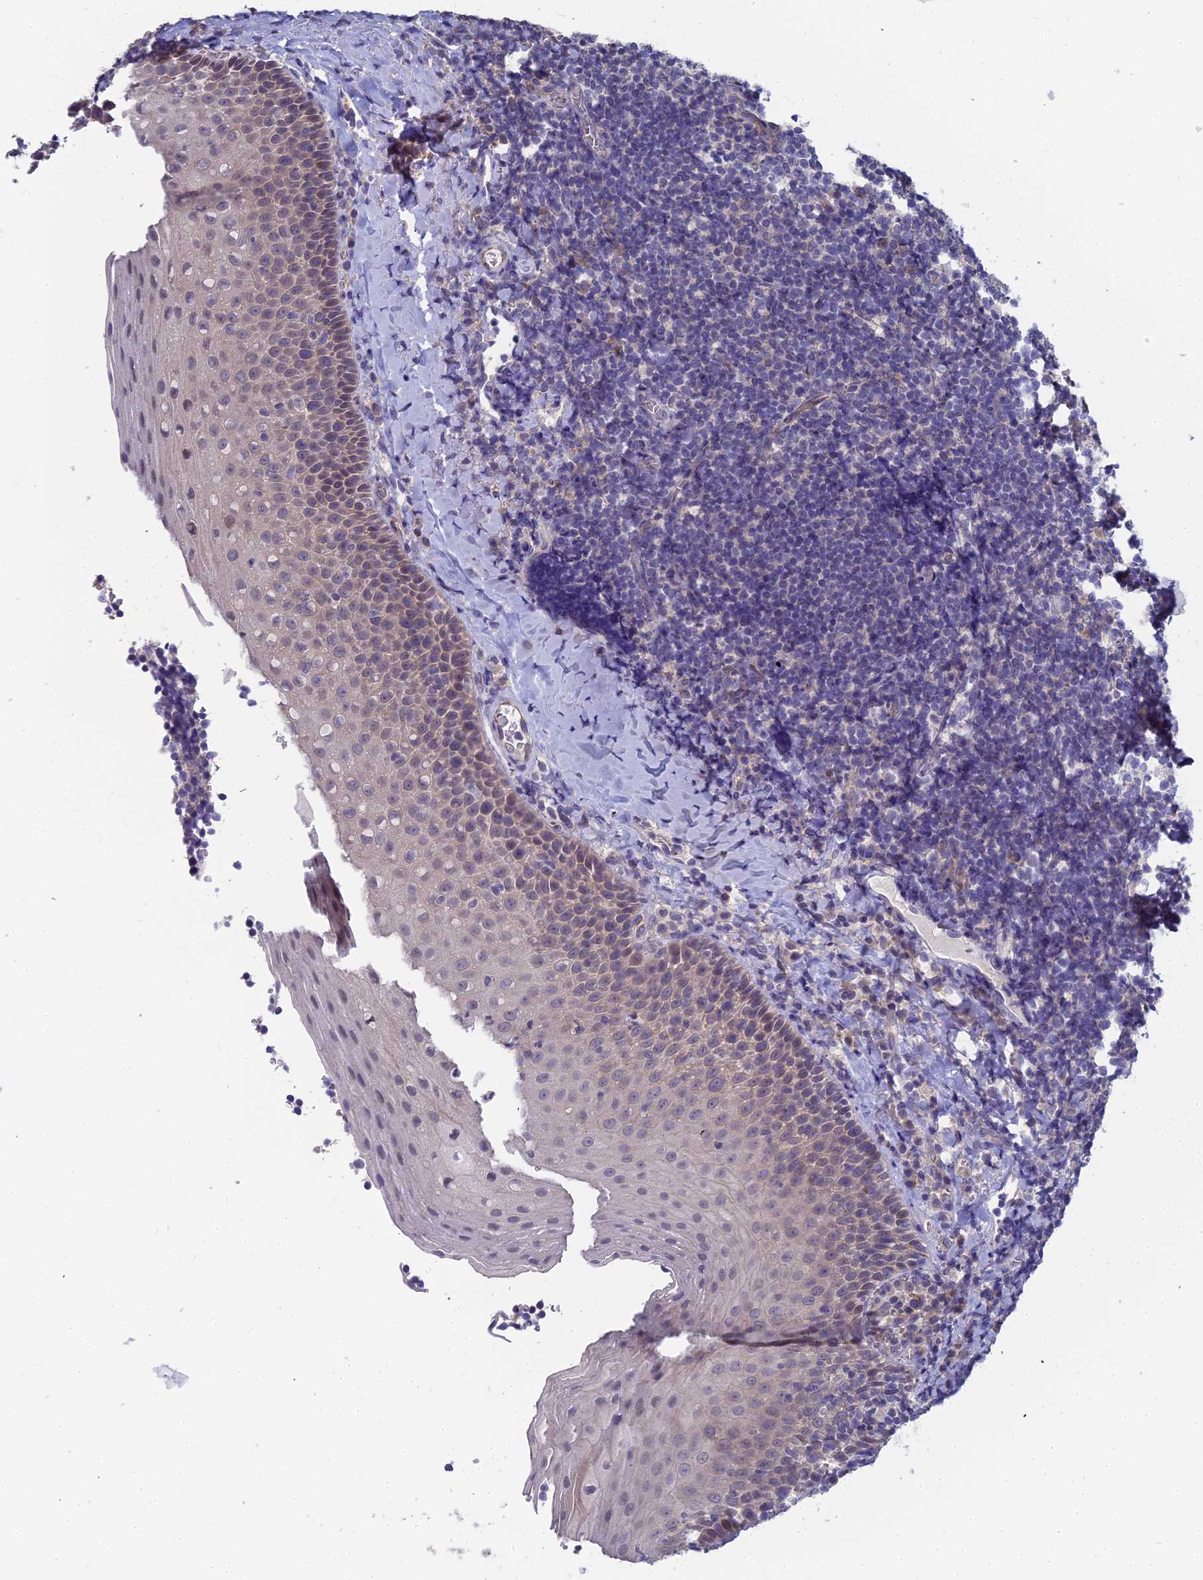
{"staining": {"intensity": "negative", "quantity": "none", "location": "none"}, "tissue": "tonsil", "cell_type": "Germinal center cells", "image_type": "normal", "snomed": [{"axis": "morphology", "description": "Normal tissue, NOS"}, {"axis": "topography", "description": "Tonsil"}], "caption": "This is a image of immunohistochemistry (IHC) staining of normal tonsil, which shows no expression in germinal center cells. (DAB (3,3'-diaminobenzidine) immunohistochemistry visualized using brightfield microscopy, high magnification).", "gene": "RDX", "patient": {"sex": "male", "age": 27}}